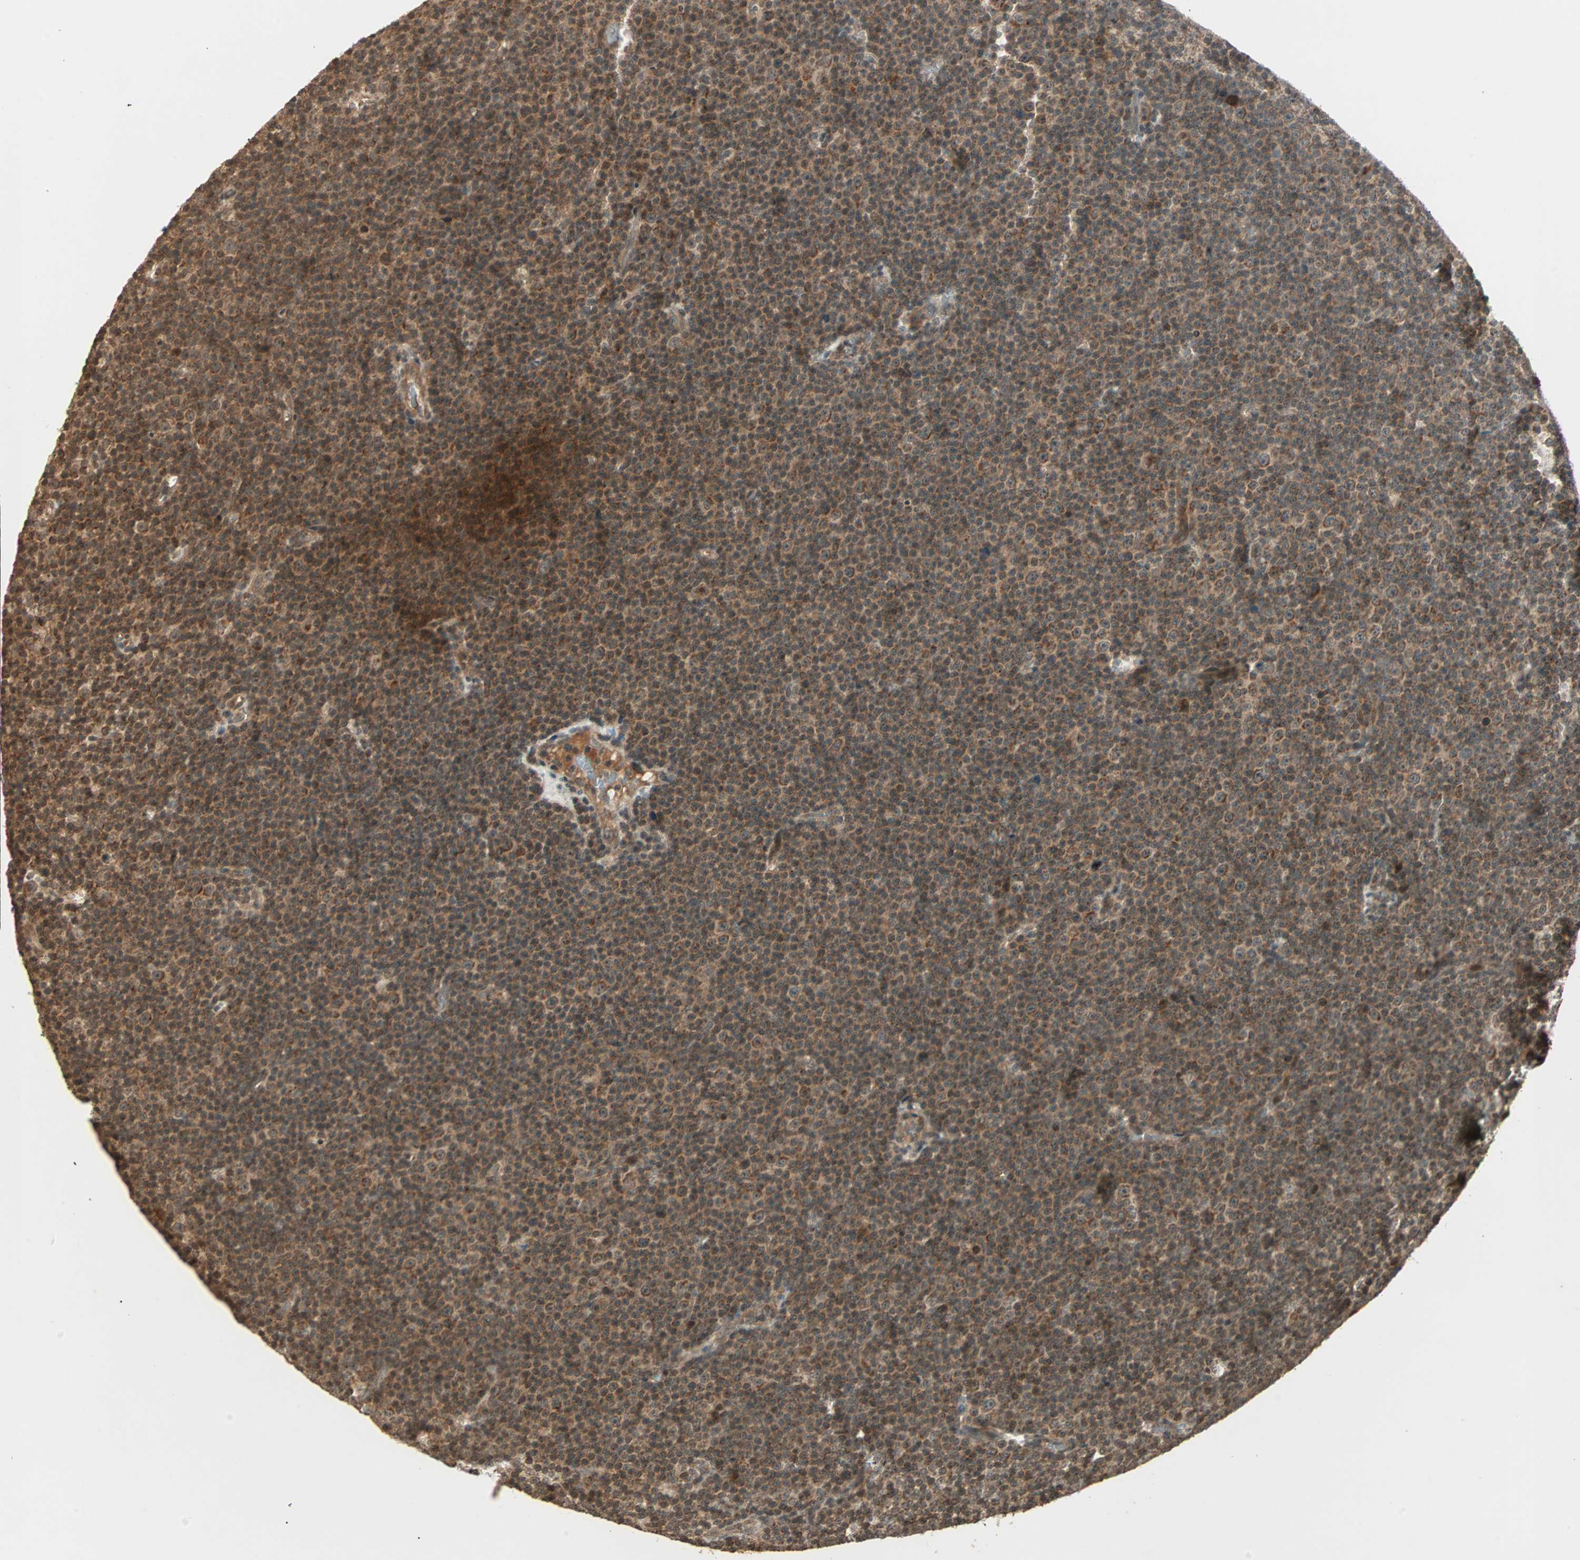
{"staining": {"intensity": "moderate", "quantity": ">75%", "location": "cytoplasmic/membranous"}, "tissue": "lymphoma", "cell_type": "Tumor cells", "image_type": "cancer", "snomed": [{"axis": "morphology", "description": "Malignant lymphoma, non-Hodgkin's type, Low grade"}, {"axis": "topography", "description": "Lymph node"}], "caption": "Immunohistochemistry micrograph of human lymphoma stained for a protein (brown), which reveals medium levels of moderate cytoplasmic/membranous positivity in approximately >75% of tumor cells.", "gene": "RFFL", "patient": {"sex": "female", "age": 67}}